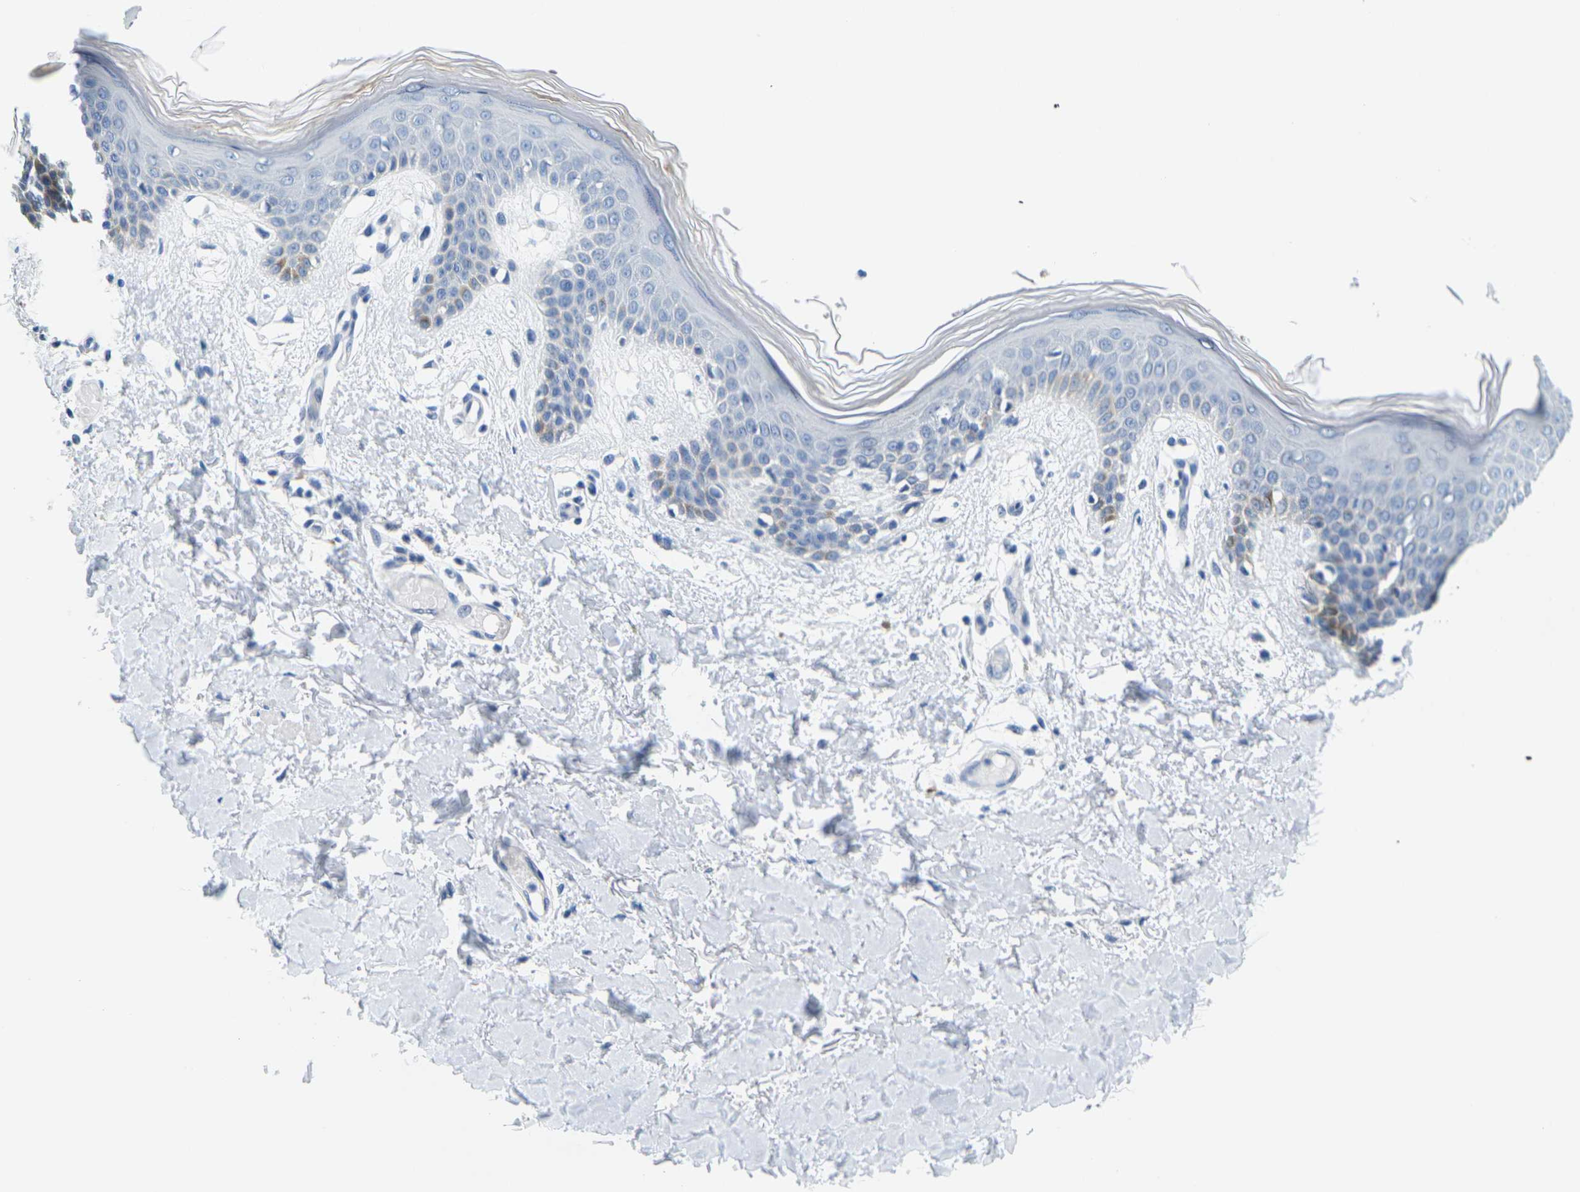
{"staining": {"intensity": "negative", "quantity": "none", "location": "none"}, "tissue": "skin", "cell_type": "Fibroblasts", "image_type": "normal", "snomed": [{"axis": "morphology", "description": "Normal tissue, NOS"}, {"axis": "topography", "description": "Skin"}], "caption": "IHC photomicrograph of normal skin: skin stained with DAB (3,3'-diaminobenzidine) shows no significant protein expression in fibroblasts. The staining was performed using DAB (3,3'-diaminobenzidine) to visualize the protein expression in brown, while the nuclei were stained in blue with hematoxylin (Magnification: 20x).", "gene": "GPR15", "patient": {"sex": "male", "age": 53}}